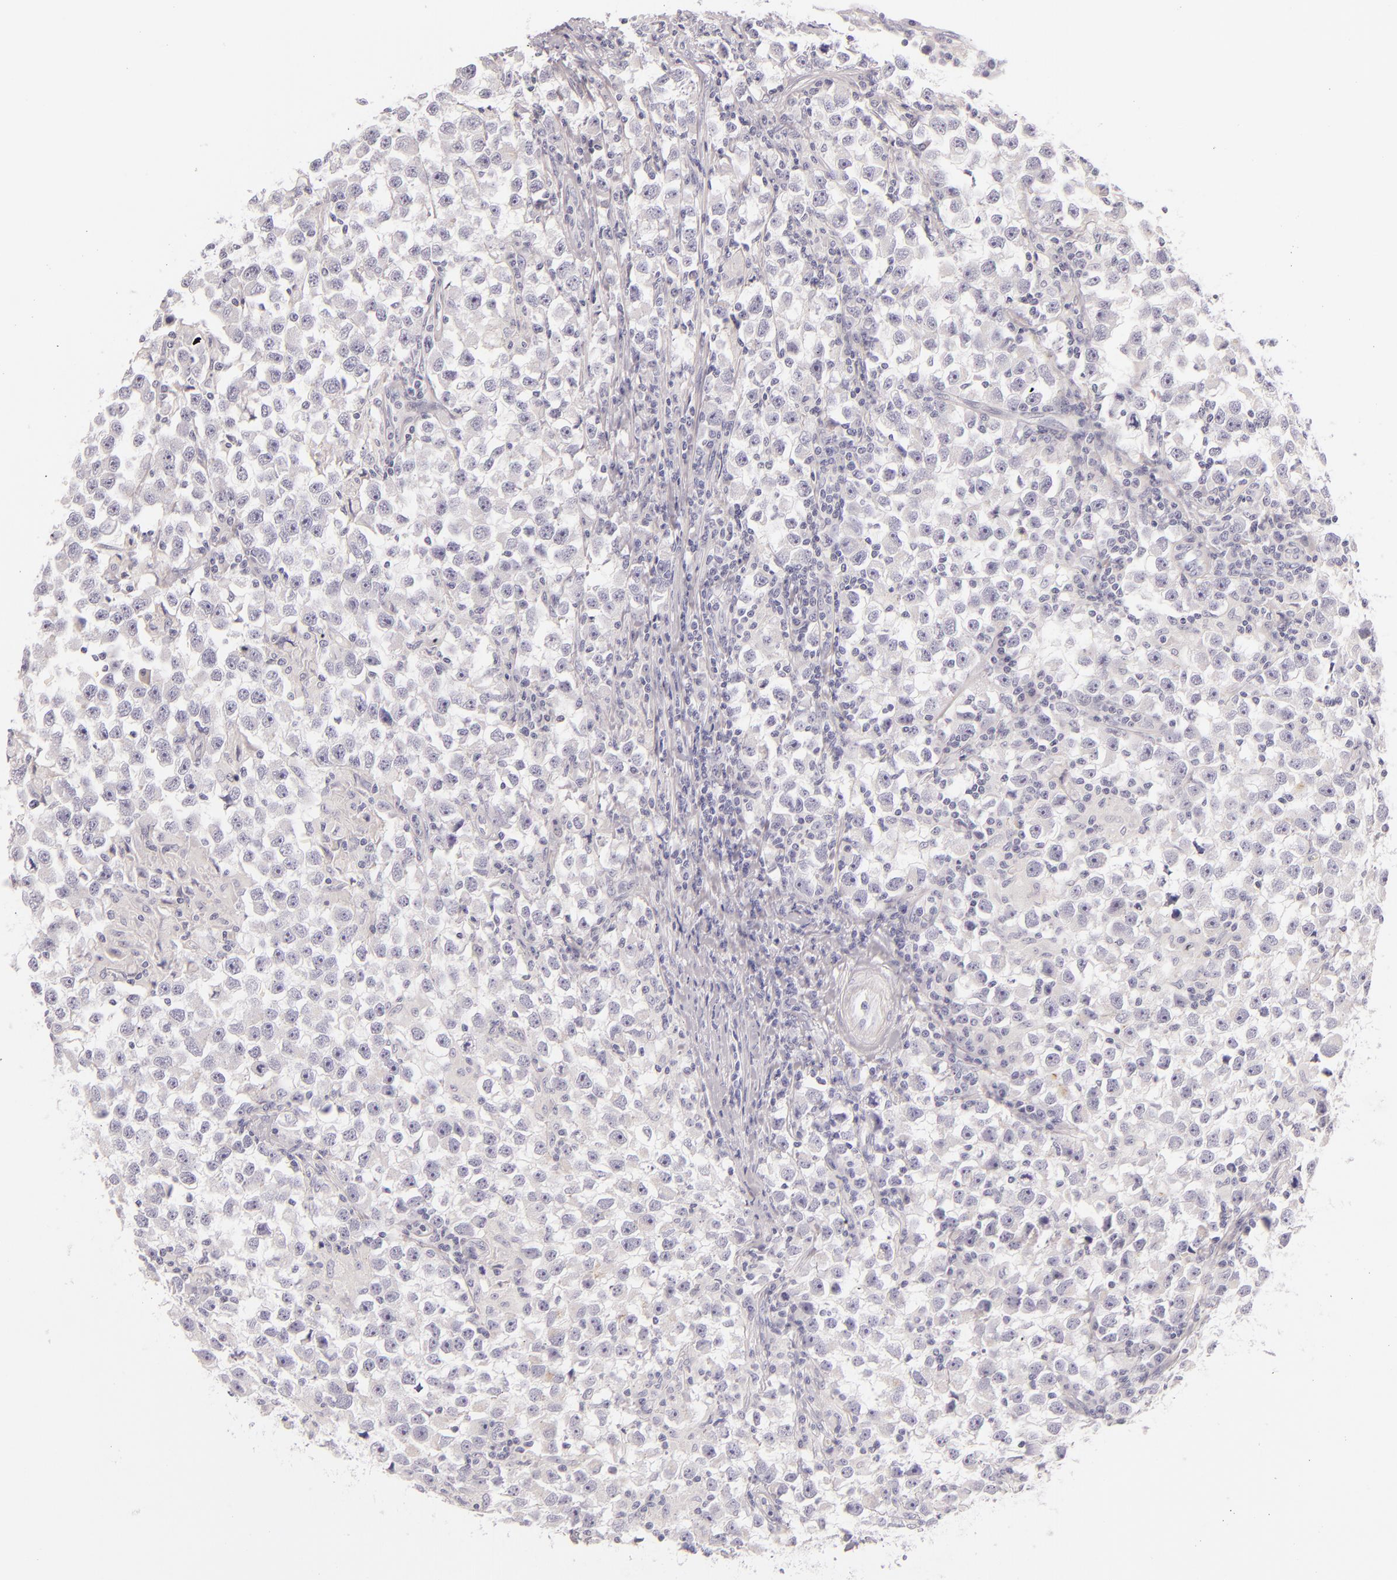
{"staining": {"intensity": "negative", "quantity": "none", "location": "none"}, "tissue": "testis cancer", "cell_type": "Tumor cells", "image_type": "cancer", "snomed": [{"axis": "morphology", "description": "Seminoma, NOS"}, {"axis": "topography", "description": "Testis"}], "caption": "Immunohistochemistry micrograph of testis seminoma stained for a protein (brown), which exhibits no expression in tumor cells.", "gene": "INA", "patient": {"sex": "male", "age": 33}}